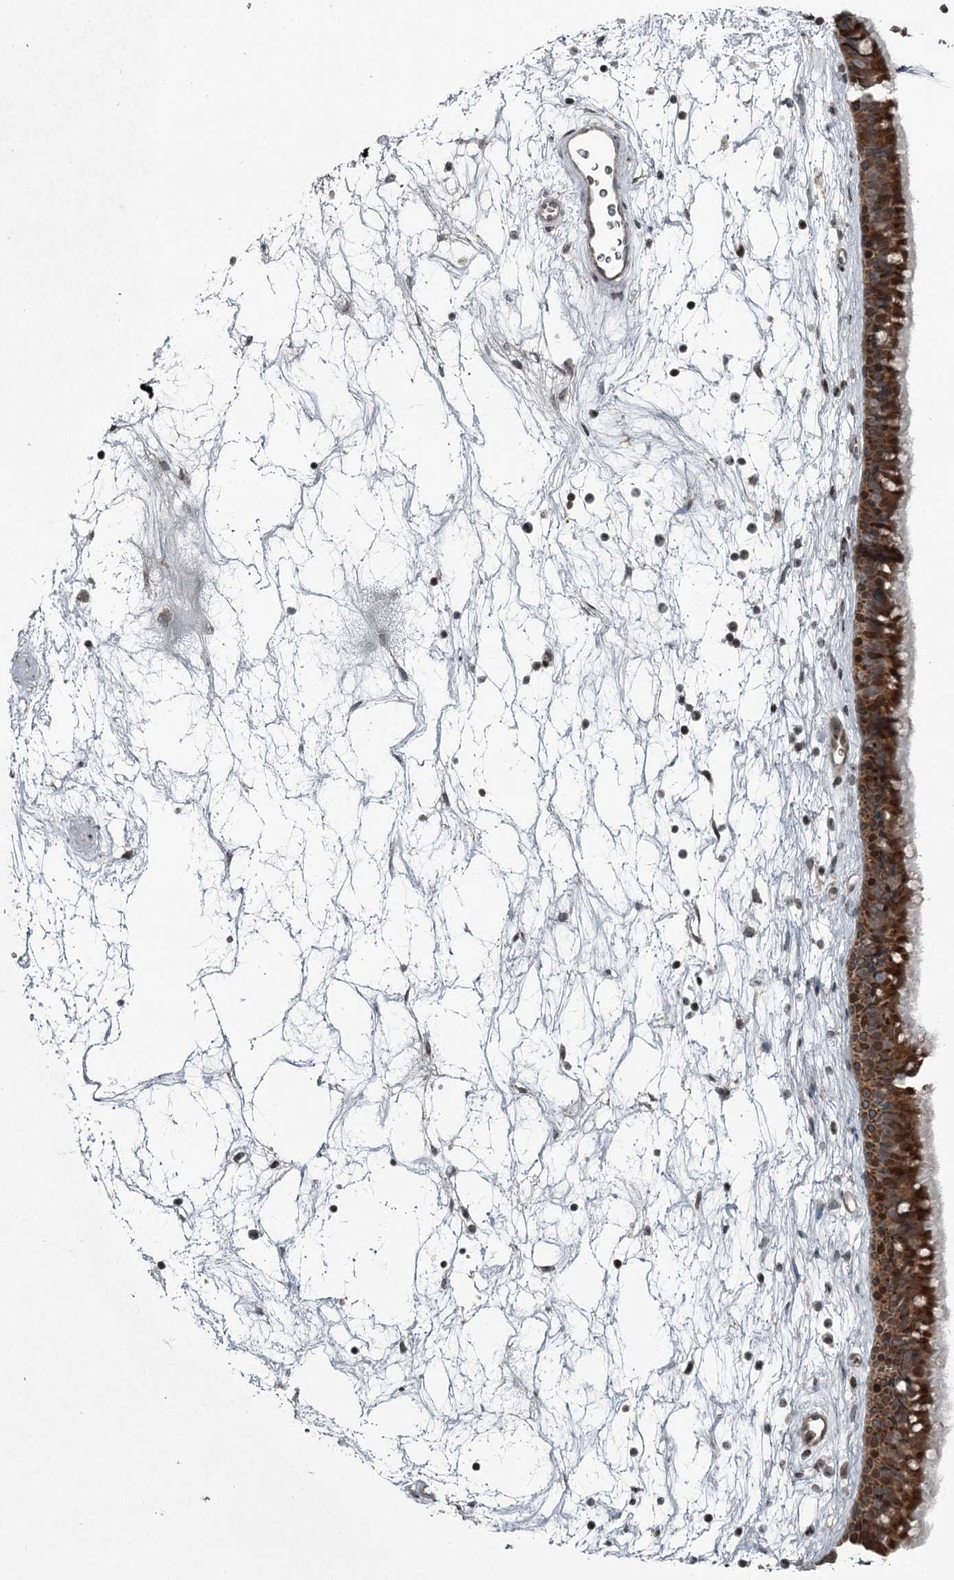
{"staining": {"intensity": "strong", "quantity": ">75%", "location": "cytoplasmic/membranous"}, "tissue": "nasopharynx", "cell_type": "Respiratory epithelial cells", "image_type": "normal", "snomed": [{"axis": "morphology", "description": "Normal tissue, NOS"}, {"axis": "topography", "description": "Nasopharynx"}], "caption": "The micrograph demonstrates staining of normal nasopharynx, revealing strong cytoplasmic/membranous protein expression (brown color) within respiratory epithelial cells. The protein of interest is shown in brown color, while the nuclei are stained blue.", "gene": "RASSF8", "patient": {"sex": "male", "age": 64}}